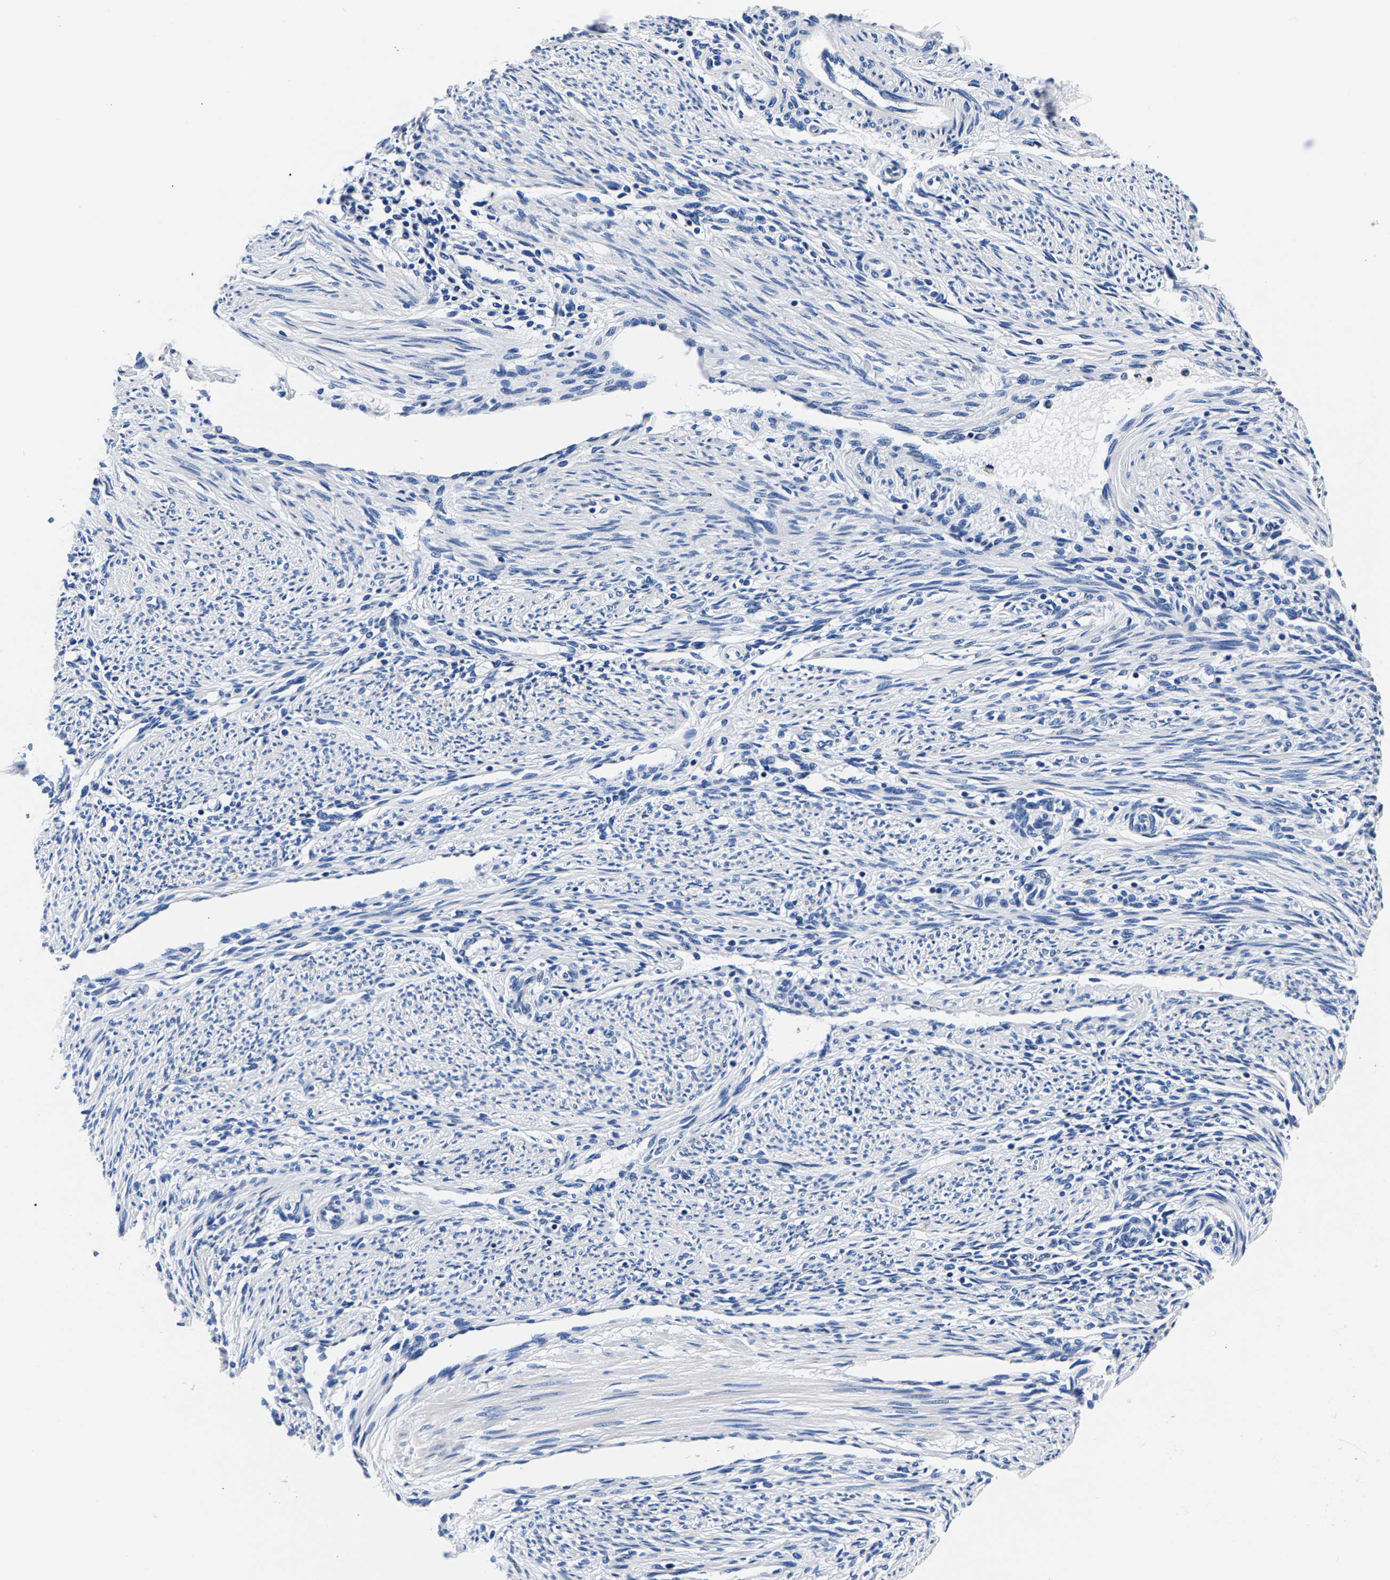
{"staining": {"intensity": "negative", "quantity": "none", "location": "none"}, "tissue": "endometrium", "cell_type": "Cells in endometrial stroma", "image_type": "normal", "snomed": [{"axis": "morphology", "description": "Normal tissue, NOS"}, {"axis": "topography", "description": "Endometrium"}], "caption": "DAB immunohistochemical staining of normal human endometrium demonstrates no significant positivity in cells in endometrial stroma.", "gene": "PHF24", "patient": {"sex": "female", "age": 42}}